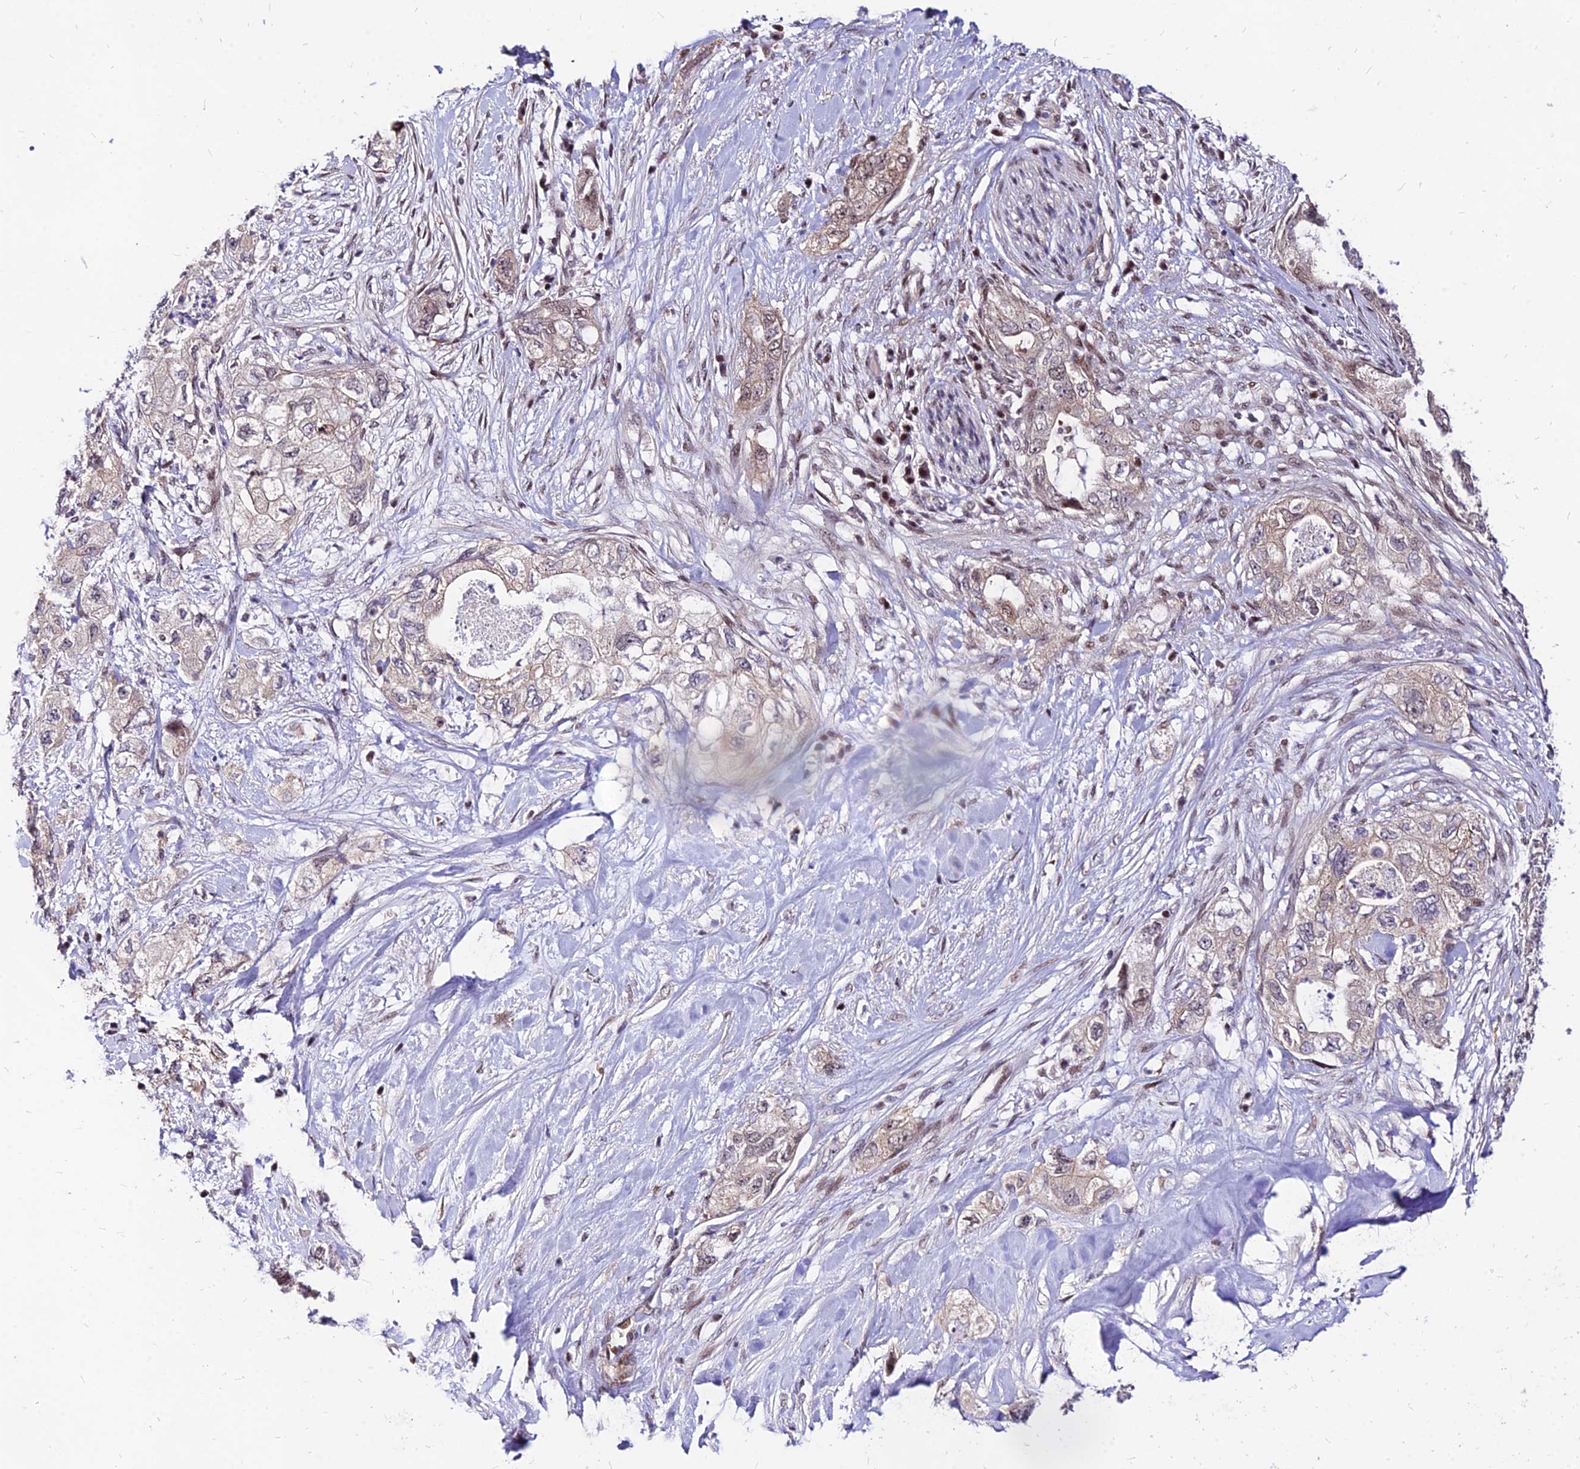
{"staining": {"intensity": "weak", "quantity": "25%-75%", "location": "cytoplasmic/membranous,nuclear"}, "tissue": "pancreatic cancer", "cell_type": "Tumor cells", "image_type": "cancer", "snomed": [{"axis": "morphology", "description": "Adenocarcinoma, NOS"}, {"axis": "topography", "description": "Pancreas"}], "caption": "Adenocarcinoma (pancreatic) stained with a protein marker exhibits weak staining in tumor cells.", "gene": "DDX55", "patient": {"sex": "female", "age": 73}}